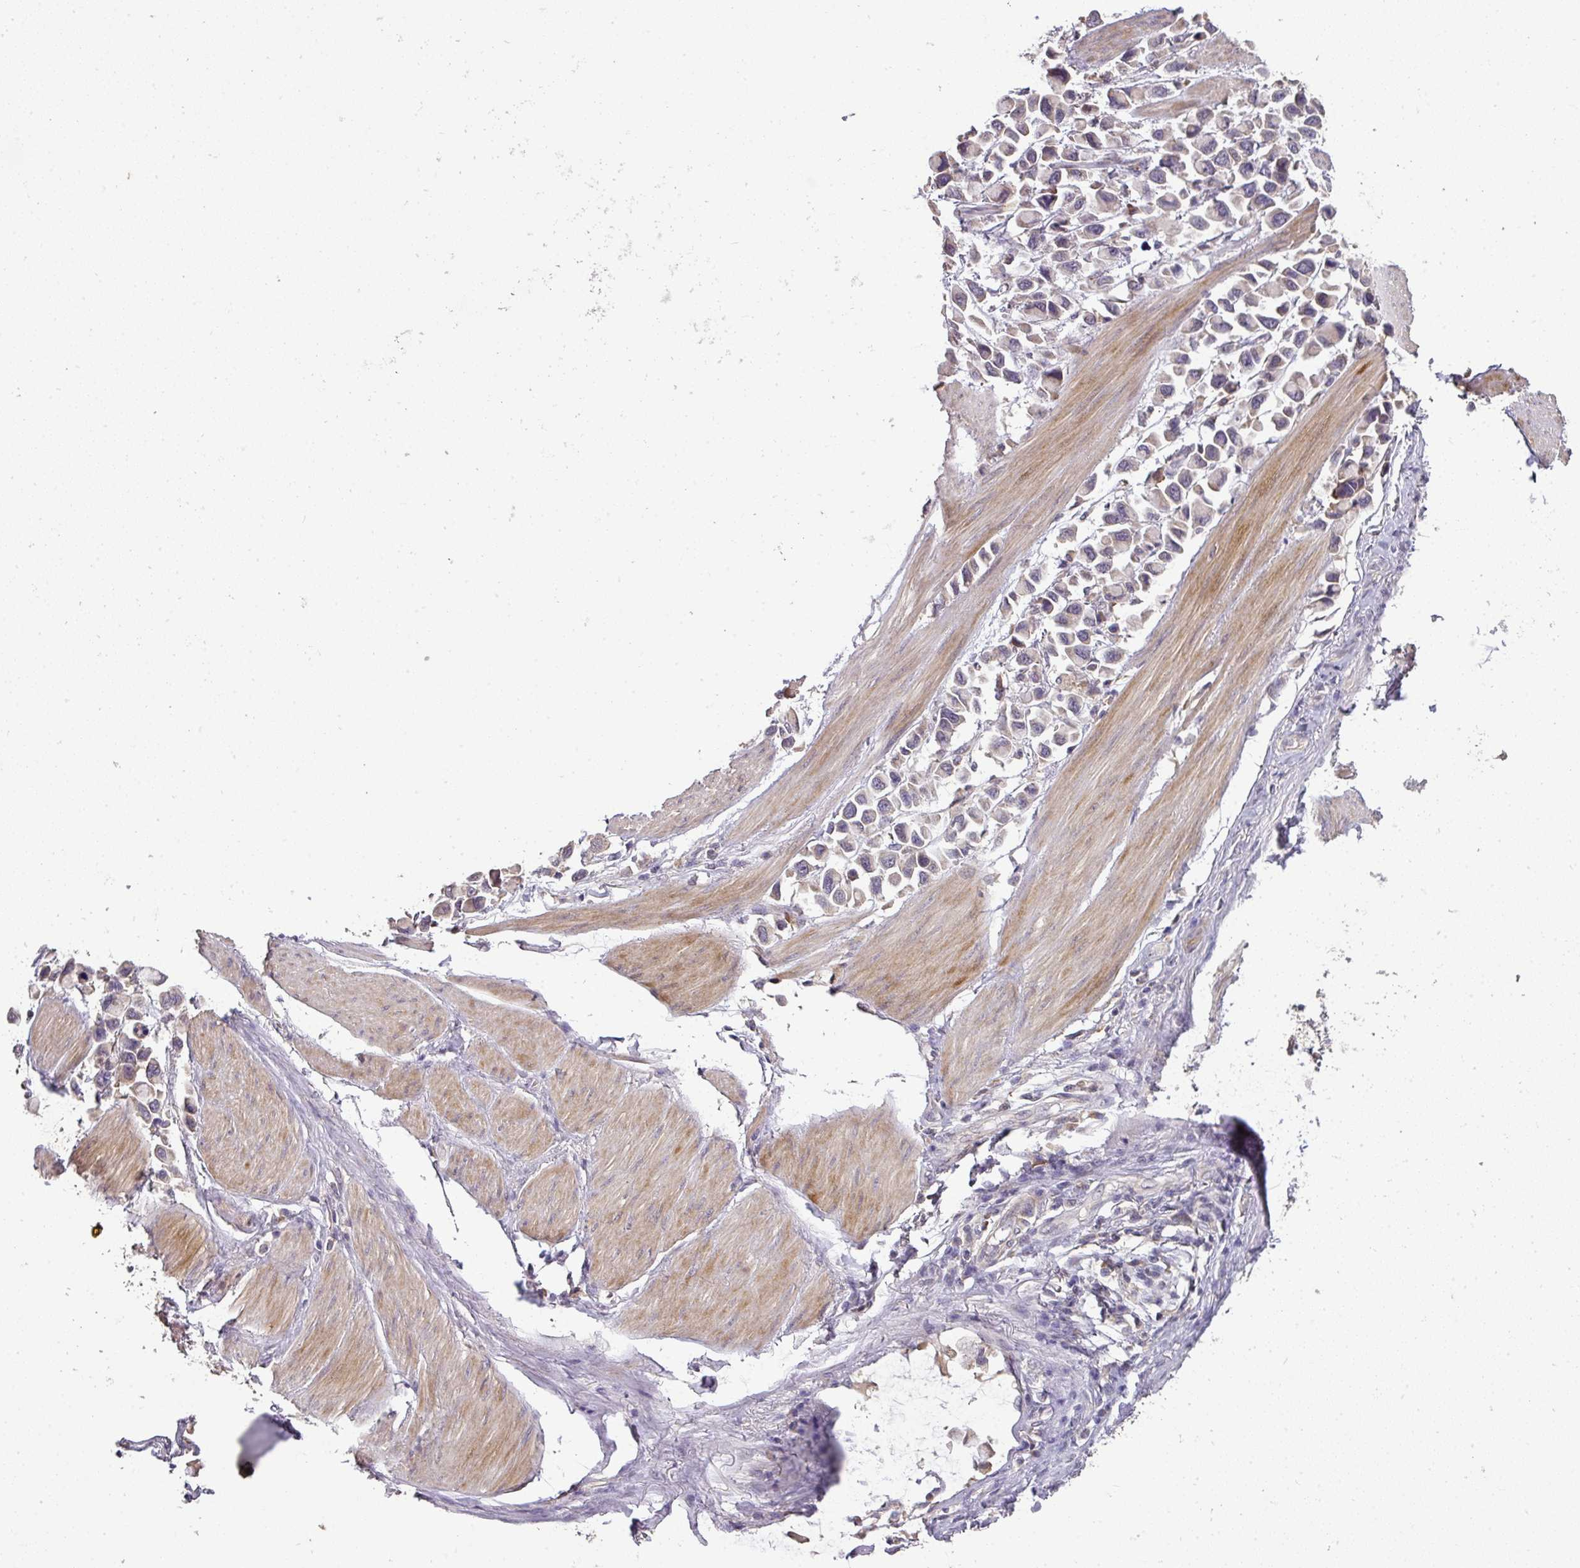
{"staining": {"intensity": "negative", "quantity": "none", "location": "none"}, "tissue": "stomach cancer", "cell_type": "Tumor cells", "image_type": "cancer", "snomed": [{"axis": "morphology", "description": "Adenocarcinoma, NOS"}, {"axis": "topography", "description": "Stomach"}], "caption": "Micrograph shows no significant protein positivity in tumor cells of stomach adenocarcinoma.", "gene": "SPCS3", "patient": {"sex": "female", "age": 81}}